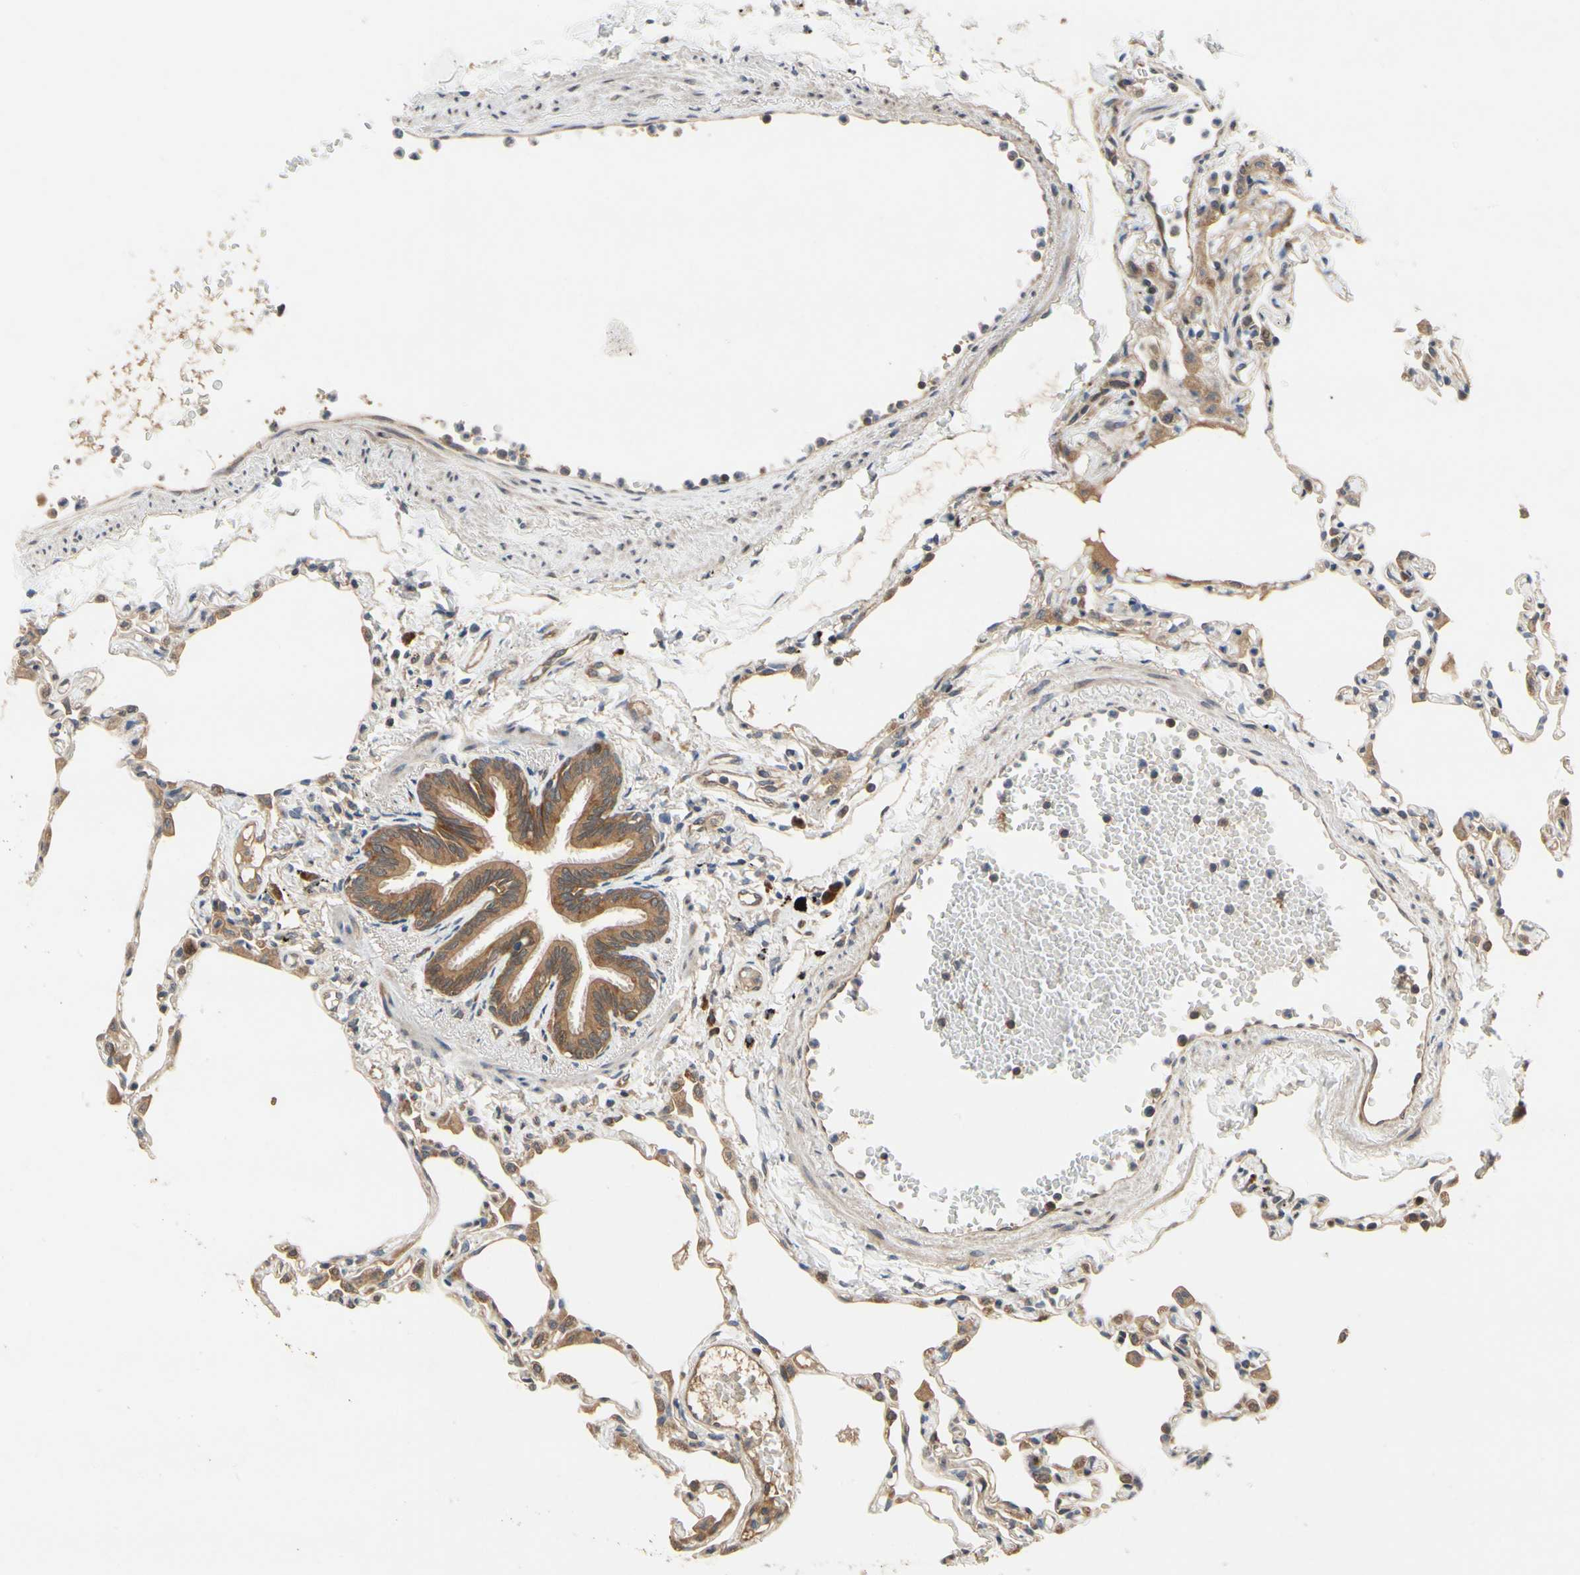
{"staining": {"intensity": "moderate", "quantity": "<25%", "location": "cytoplasmic/membranous"}, "tissue": "lung", "cell_type": "Alveolar cells", "image_type": "normal", "snomed": [{"axis": "morphology", "description": "Normal tissue, NOS"}, {"axis": "topography", "description": "Lung"}], "caption": "This image demonstrates immunohistochemistry (IHC) staining of benign human lung, with low moderate cytoplasmic/membranous expression in approximately <25% of alveolar cells.", "gene": "TDRP", "patient": {"sex": "female", "age": 49}}